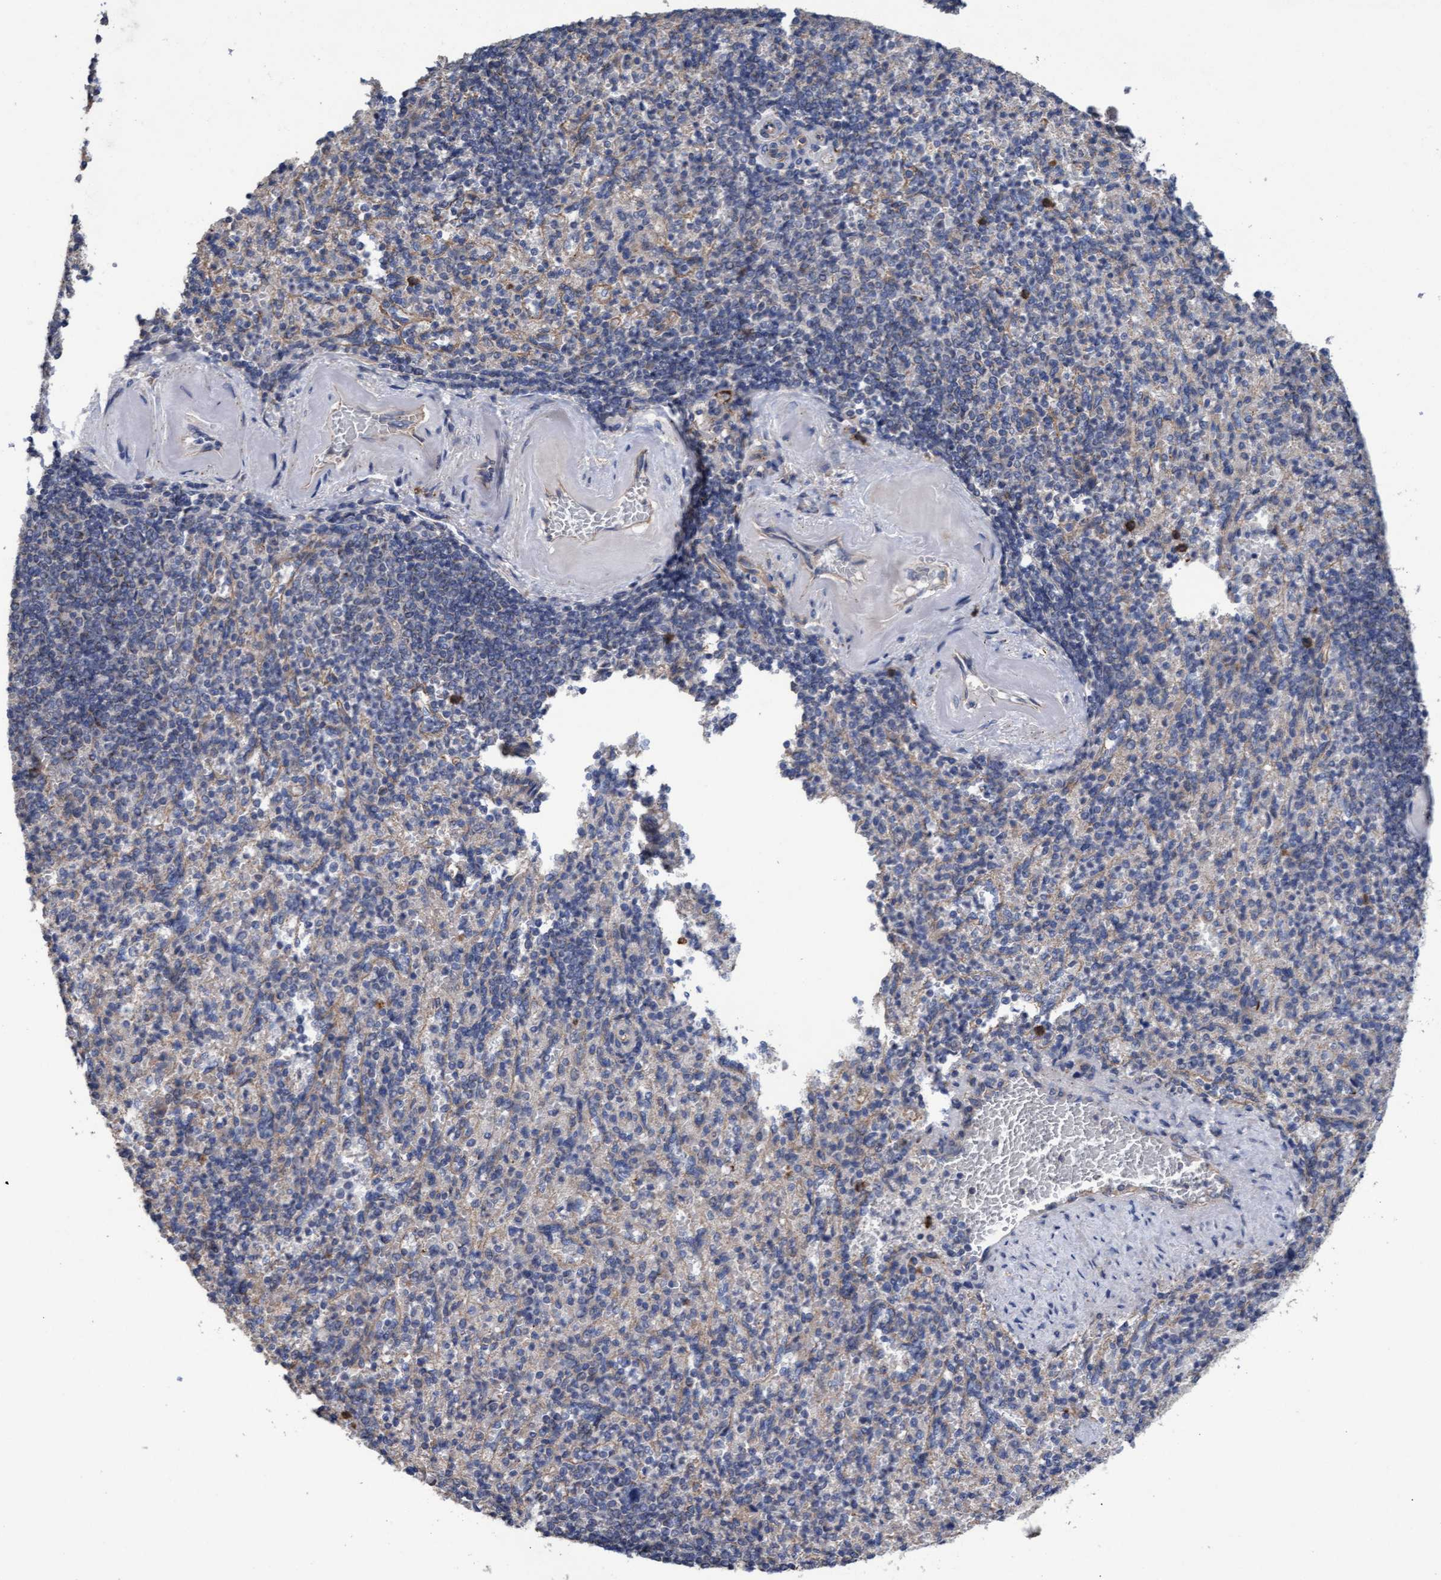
{"staining": {"intensity": "negative", "quantity": "none", "location": "none"}, "tissue": "spleen", "cell_type": "Cells in red pulp", "image_type": "normal", "snomed": [{"axis": "morphology", "description": "Normal tissue, NOS"}, {"axis": "topography", "description": "Spleen"}], "caption": "Immunohistochemical staining of benign human spleen exhibits no significant positivity in cells in red pulp. Brightfield microscopy of immunohistochemistry (IHC) stained with DAB (3,3'-diaminobenzidine) (brown) and hematoxylin (blue), captured at high magnification.", "gene": "MRPL38", "patient": {"sex": "male", "age": 83}}